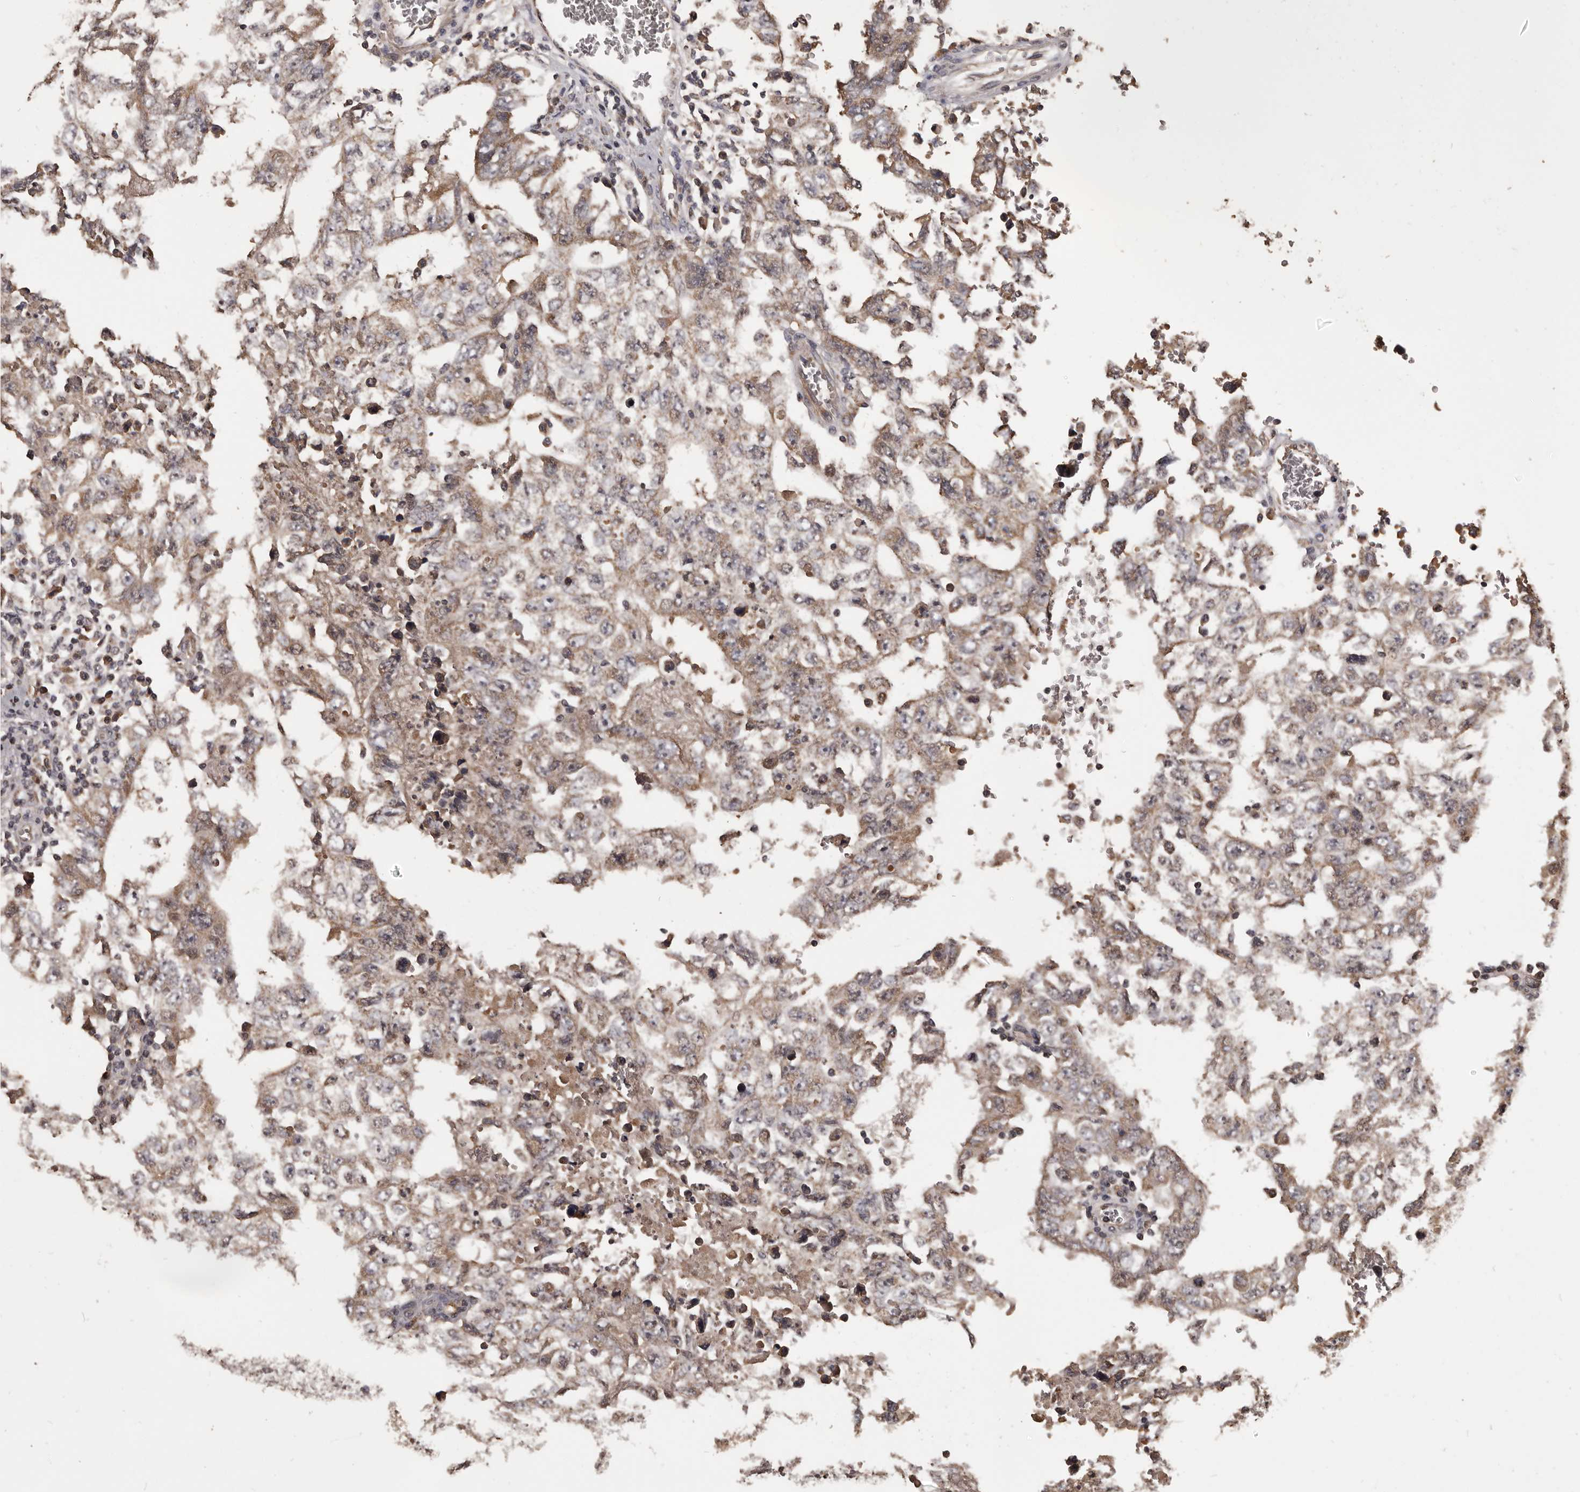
{"staining": {"intensity": "moderate", "quantity": ">75%", "location": "cytoplasmic/membranous"}, "tissue": "testis cancer", "cell_type": "Tumor cells", "image_type": "cancer", "snomed": [{"axis": "morphology", "description": "Carcinoma, Embryonal, NOS"}, {"axis": "topography", "description": "Testis"}], "caption": "Immunohistochemistry (DAB) staining of human testis embryonal carcinoma displays moderate cytoplasmic/membranous protein positivity in approximately >75% of tumor cells.", "gene": "MGAT5", "patient": {"sex": "male", "age": 26}}